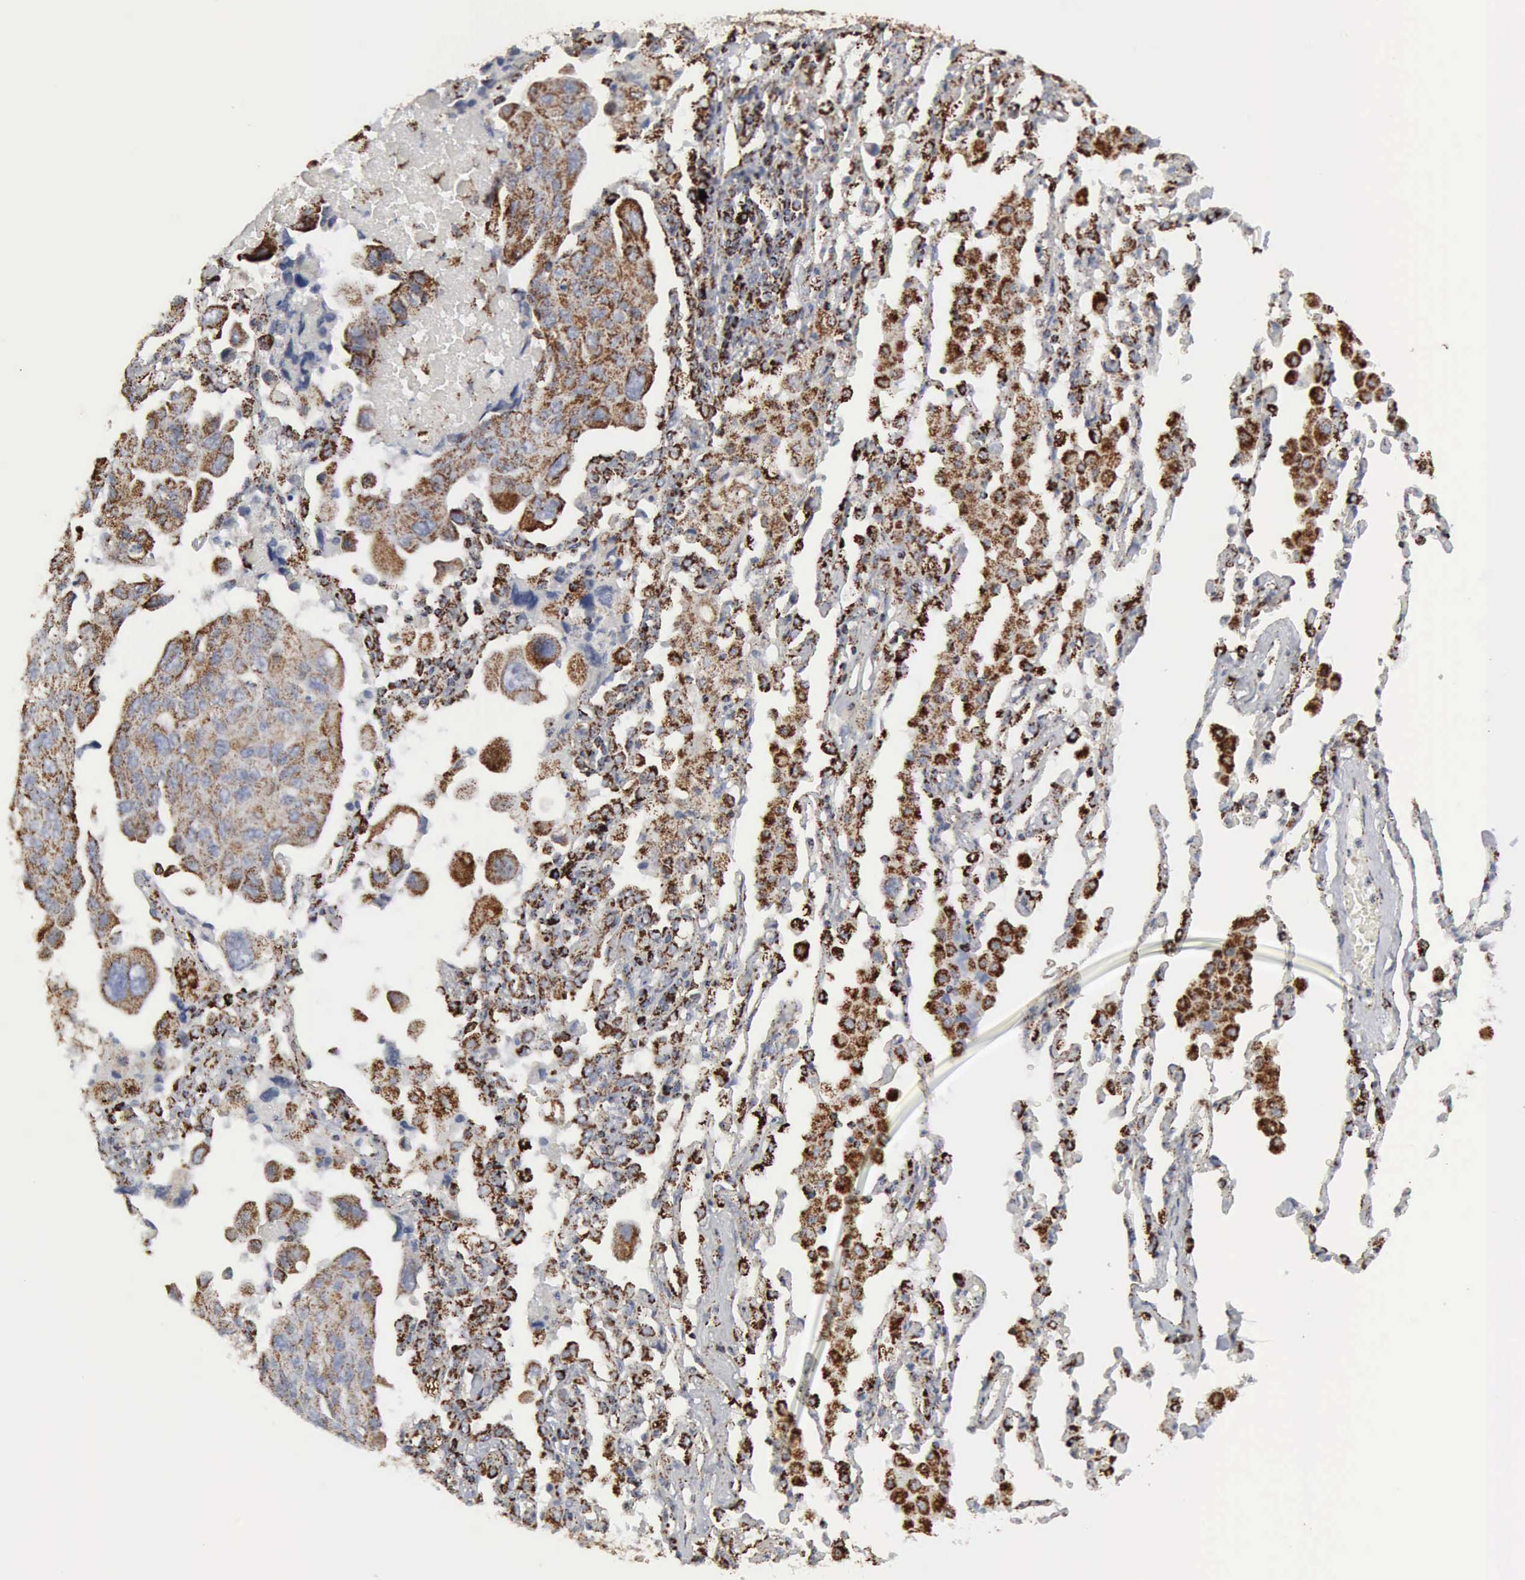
{"staining": {"intensity": "moderate", "quantity": ">75%", "location": "cytoplasmic/membranous"}, "tissue": "lung cancer", "cell_type": "Tumor cells", "image_type": "cancer", "snomed": [{"axis": "morphology", "description": "Adenocarcinoma, NOS"}, {"axis": "topography", "description": "Lung"}], "caption": "Immunohistochemistry (DAB (3,3'-diaminobenzidine)) staining of human lung adenocarcinoma demonstrates moderate cytoplasmic/membranous protein staining in approximately >75% of tumor cells.", "gene": "ACO2", "patient": {"sex": "male", "age": 64}}